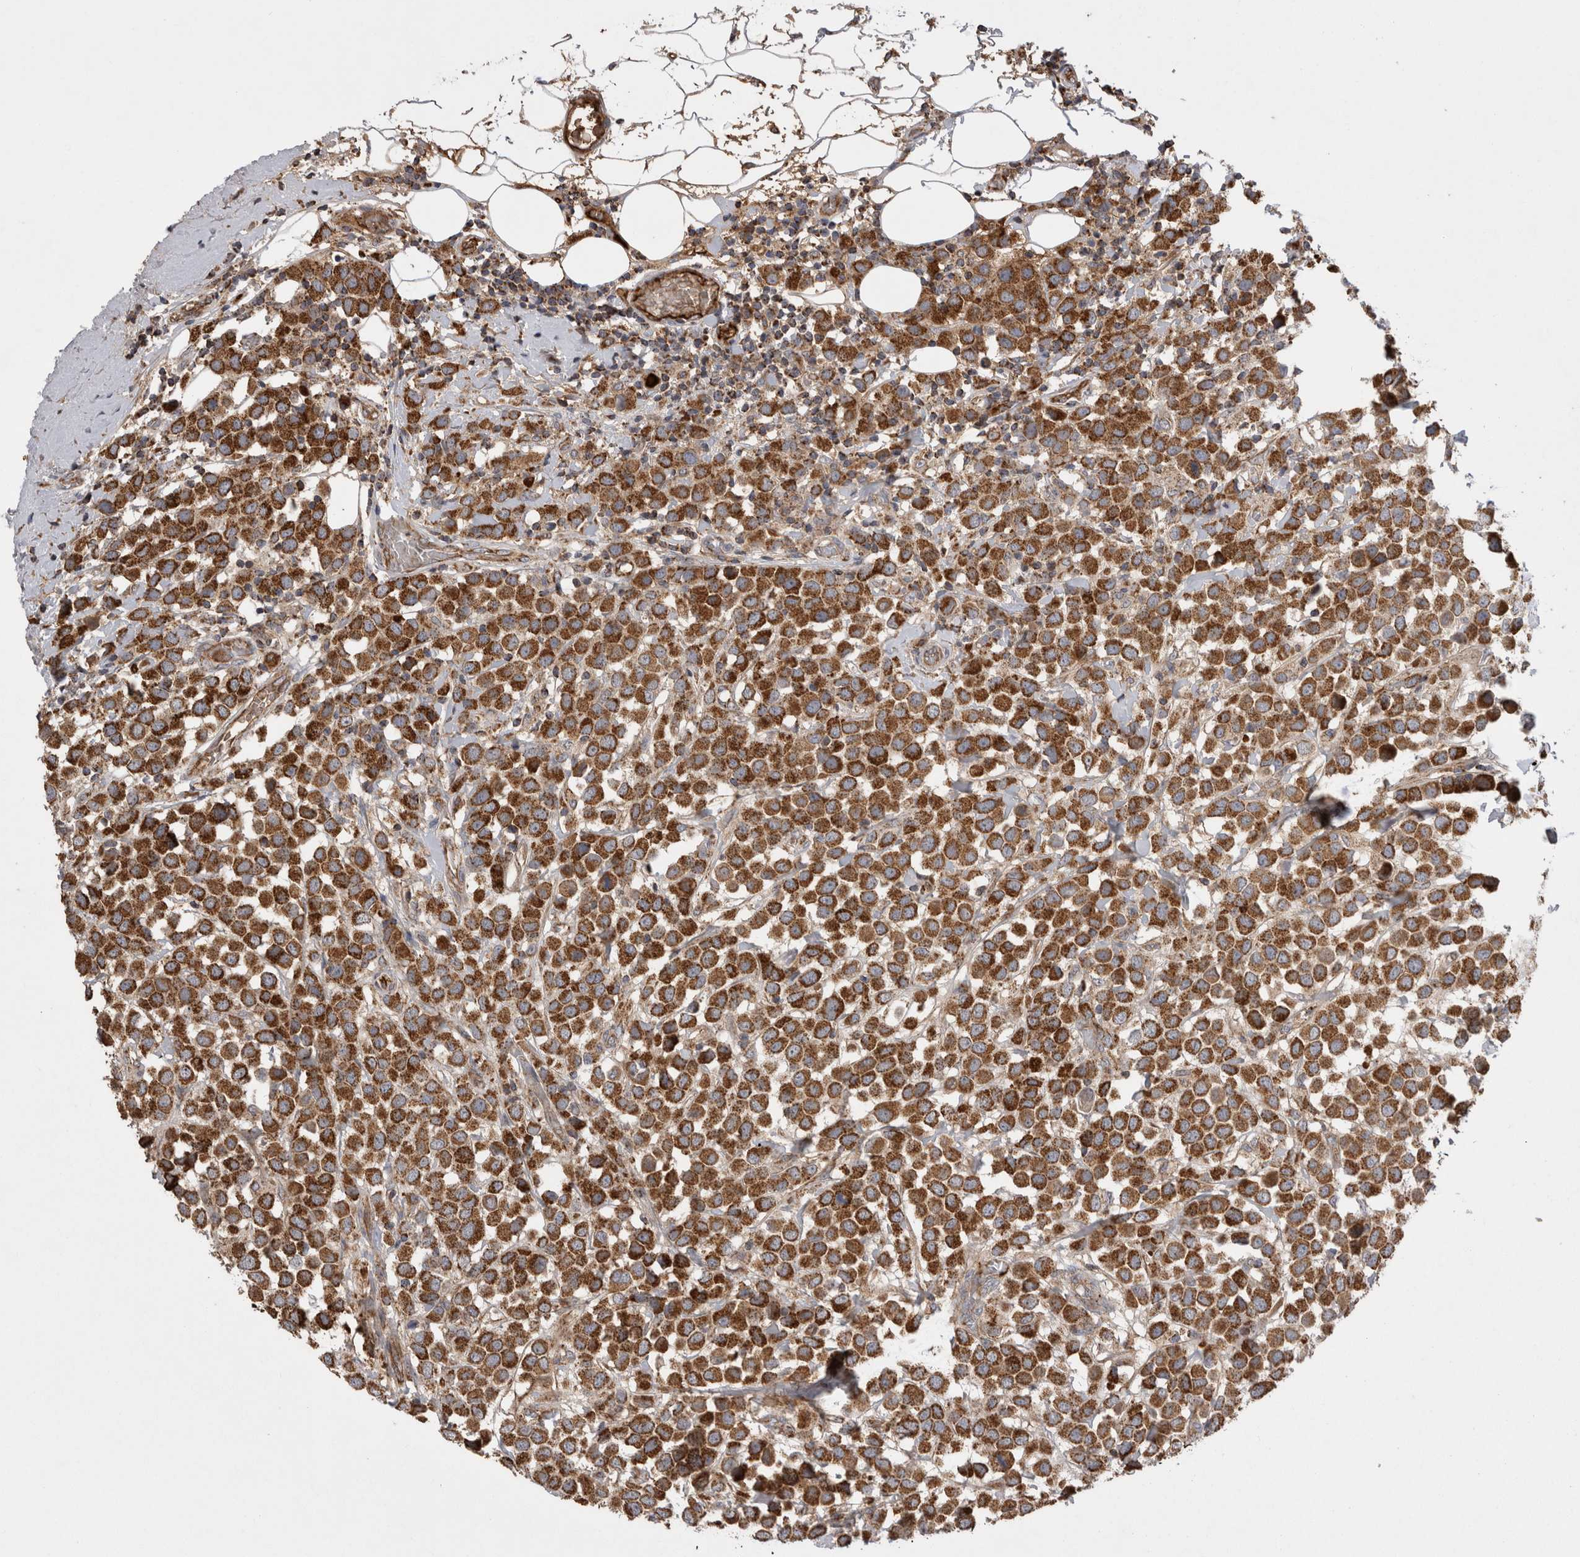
{"staining": {"intensity": "strong", "quantity": ">75%", "location": "cytoplasmic/membranous"}, "tissue": "breast cancer", "cell_type": "Tumor cells", "image_type": "cancer", "snomed": [{"axis": "morphology", "description": "Duct carcinoma"}, {"axis": "topography", "description": "Breast"}], "caption": "Immunohistochemistry (DAB) staining of breast cancer shows strong cytoplasmic/membranous protein positivity in approximately >75% of tumor cells.", "gene": "DARS2", "patient": {"sex": "female", "age": 61}}